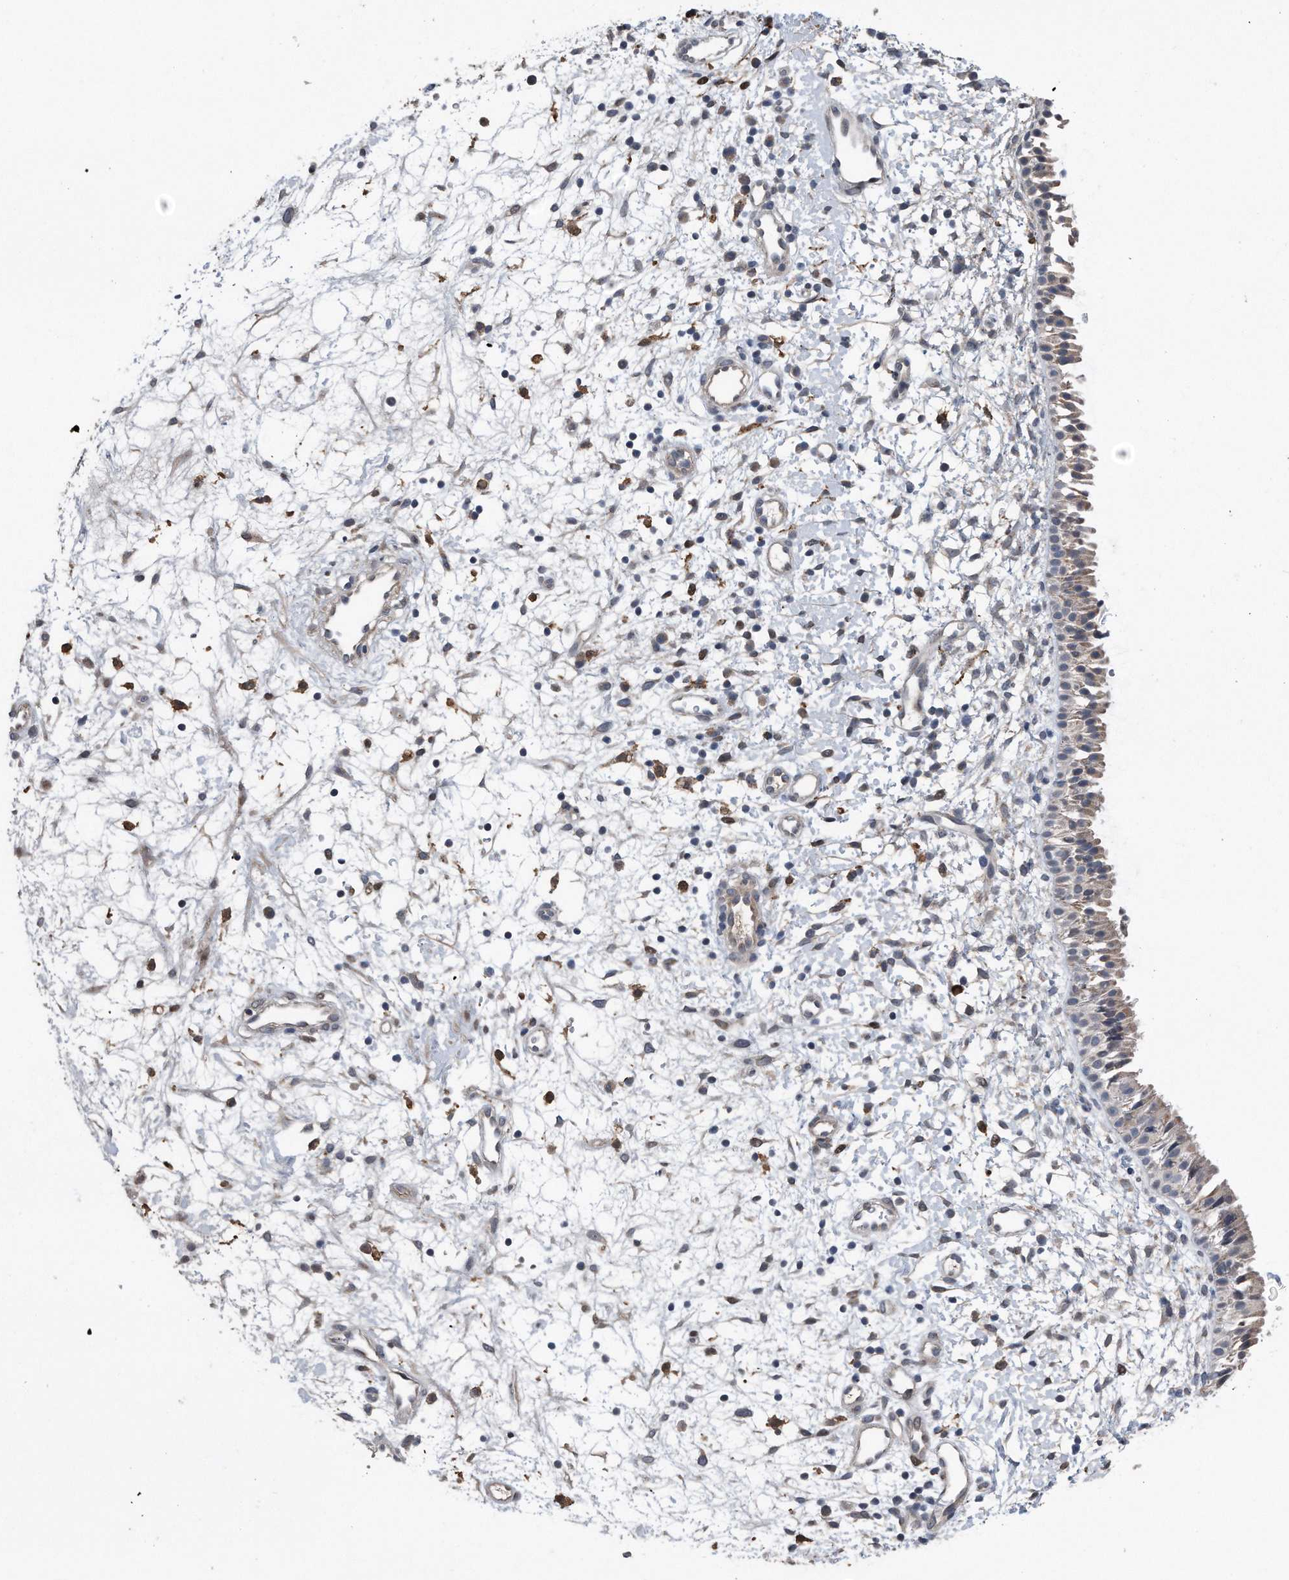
{"staining": {"intensity": "weak", "quantity": "25%-75%", "location": "cytoplasmic/membranous"}, "tissue": "nasopharynx", "cell_type": "Respiratory epithelial cells", "image_type": "normal", "snomed": [{"axis": "morphology", "description": "Normal tissue, NOS"}, {"axis": "topography", "description": "Nasopharynx"}], "caption": "Immunohistochemical staining of benign nasopharynx displays low levels of weak cytoplasmic/membranous expression in about 25%-75% of respiratory epithelial cells.", "gene": "DST", "patient": {"sex": "male", "age": 22}}